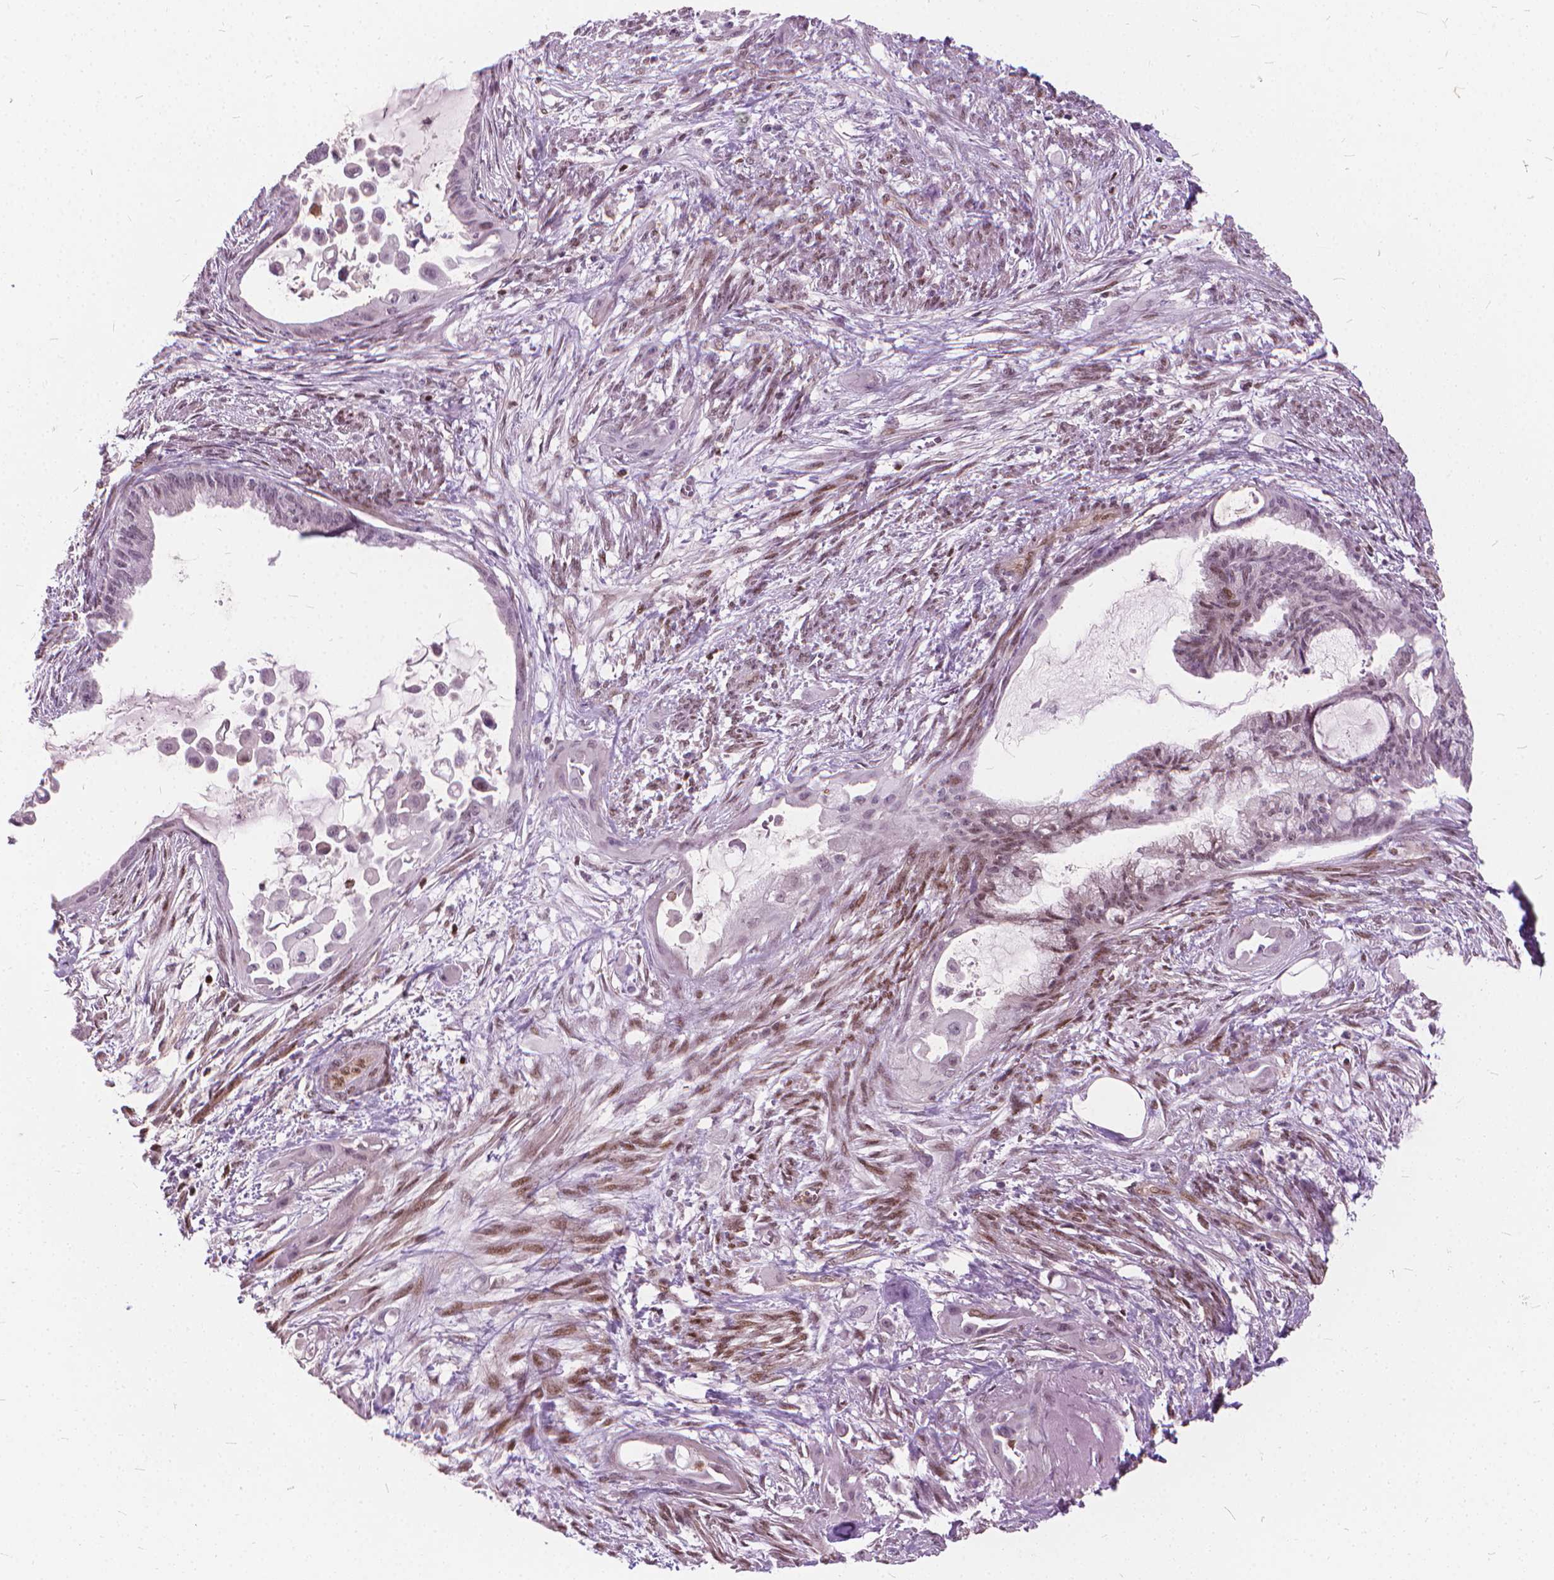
{"staining": {"intensity": "negative", "quantity": "none", "location": "none"}, "tissue": "endometrial cancer", "cell_type": "Tumor cells", "image_type": "cancer", "snomed": [{"axis": "morphology", "description": "Adenocarcinoma, NOS"}, {"axis": "topography", "description": "Endometrium"}], "caption": "DAB (3,3'-diaminobenzidine) immunohistochemical staining of endometrial cancer (adenocarcinoma) displays no significant positivity in tumor cells.", "gene": "STAT5B", "patient": {"sex": "female", "age": 86}}